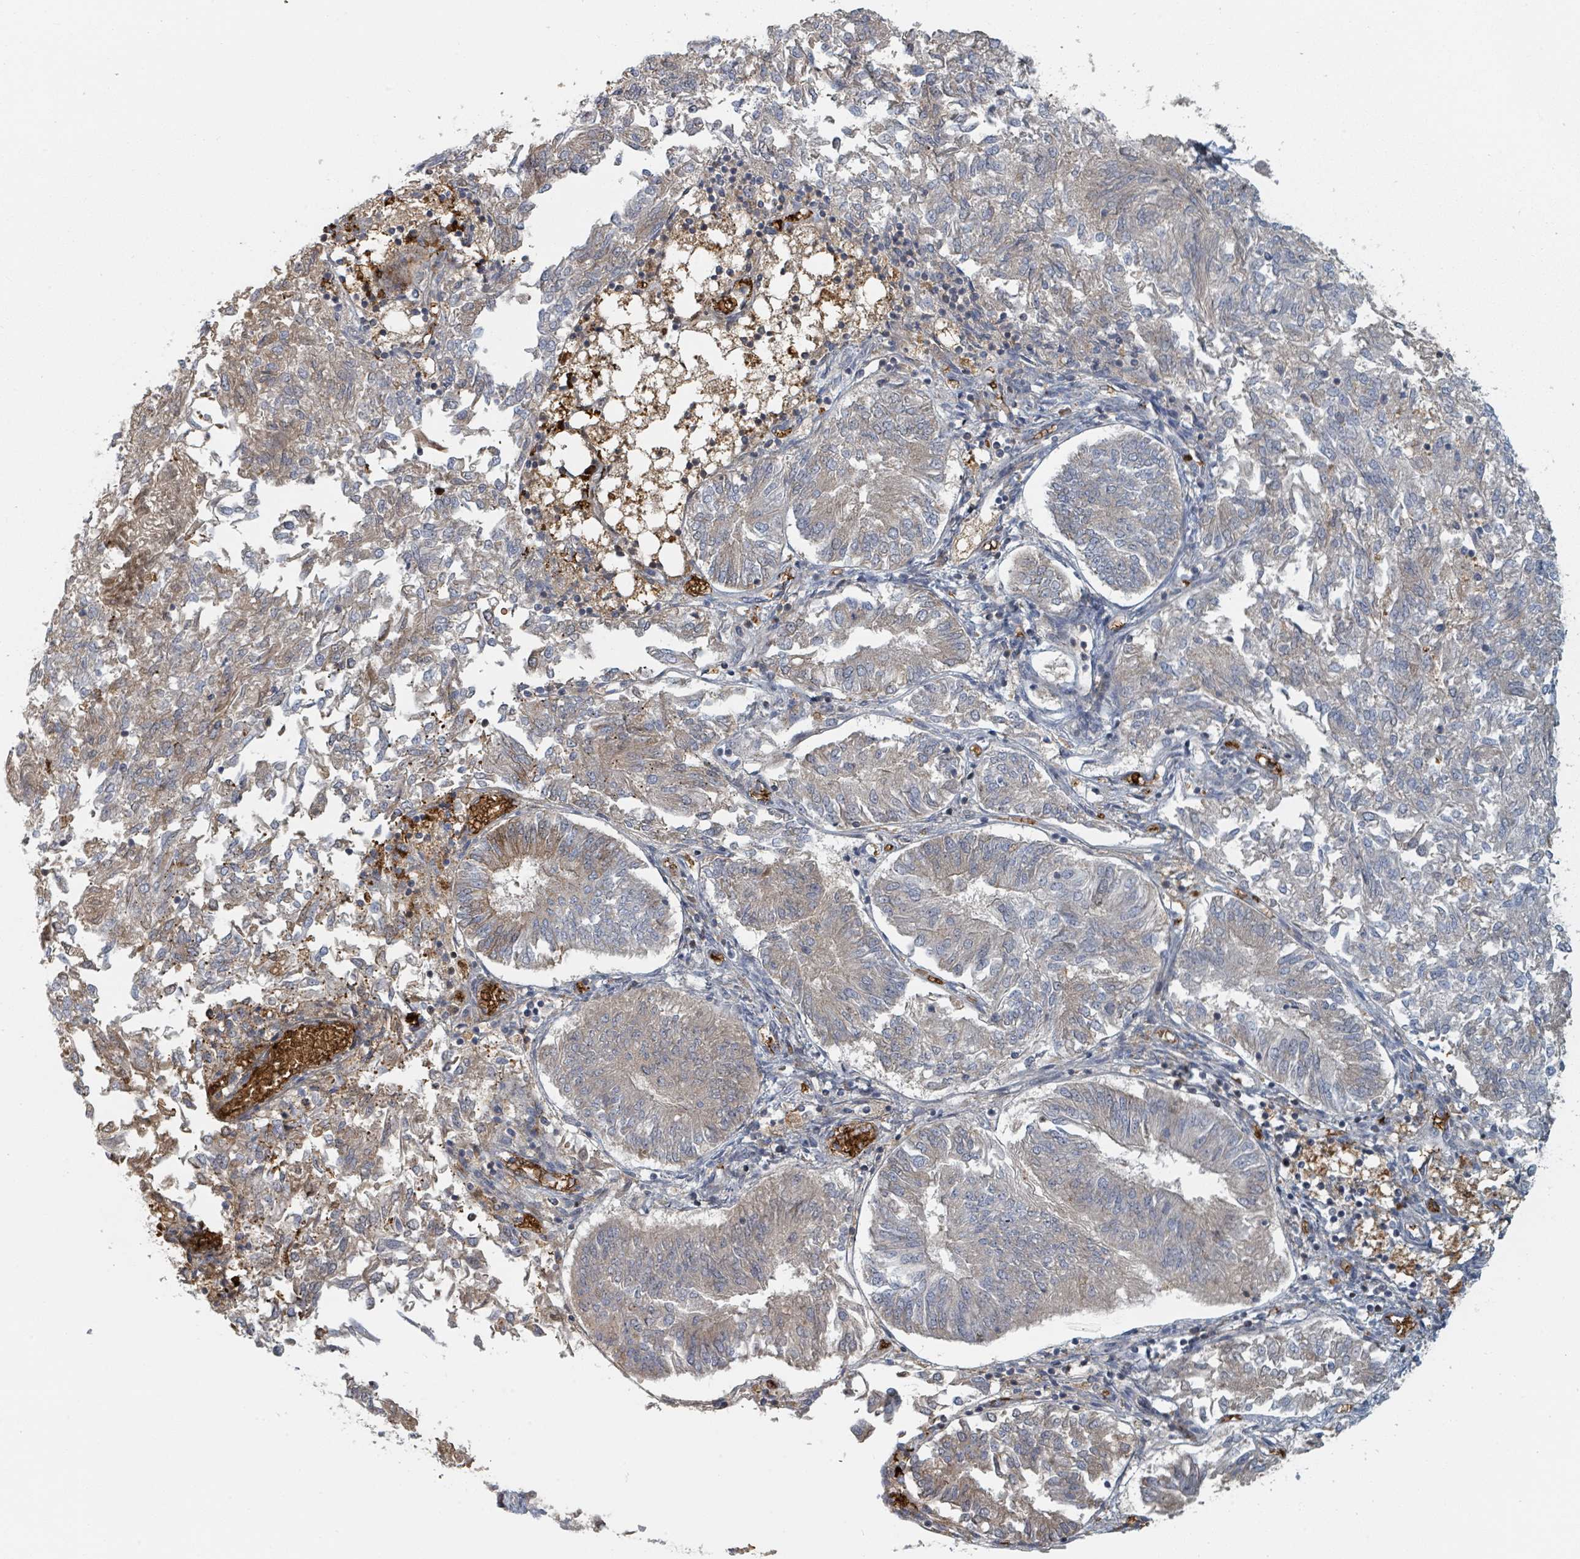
{"staining": {"intensity": "weak", "quantity": "<25%", "location": "cytoplasmic/membranous"}, "tissue": "endometrial cancer", "cell_type": "Tumor cells", "image_type": "cancer", "snomed": [{"axis": "morphology", "description": "Adenocarcinoma, NOS"}, {"axis": "topography", "description": "Endometrium"}], "caption": "Immunohistochemistry (IHC) of endometrial cancer shows no staining in tumor cells.", "gene": "TRPC4AP", "patient": {"sex": "female", "age": 58}}